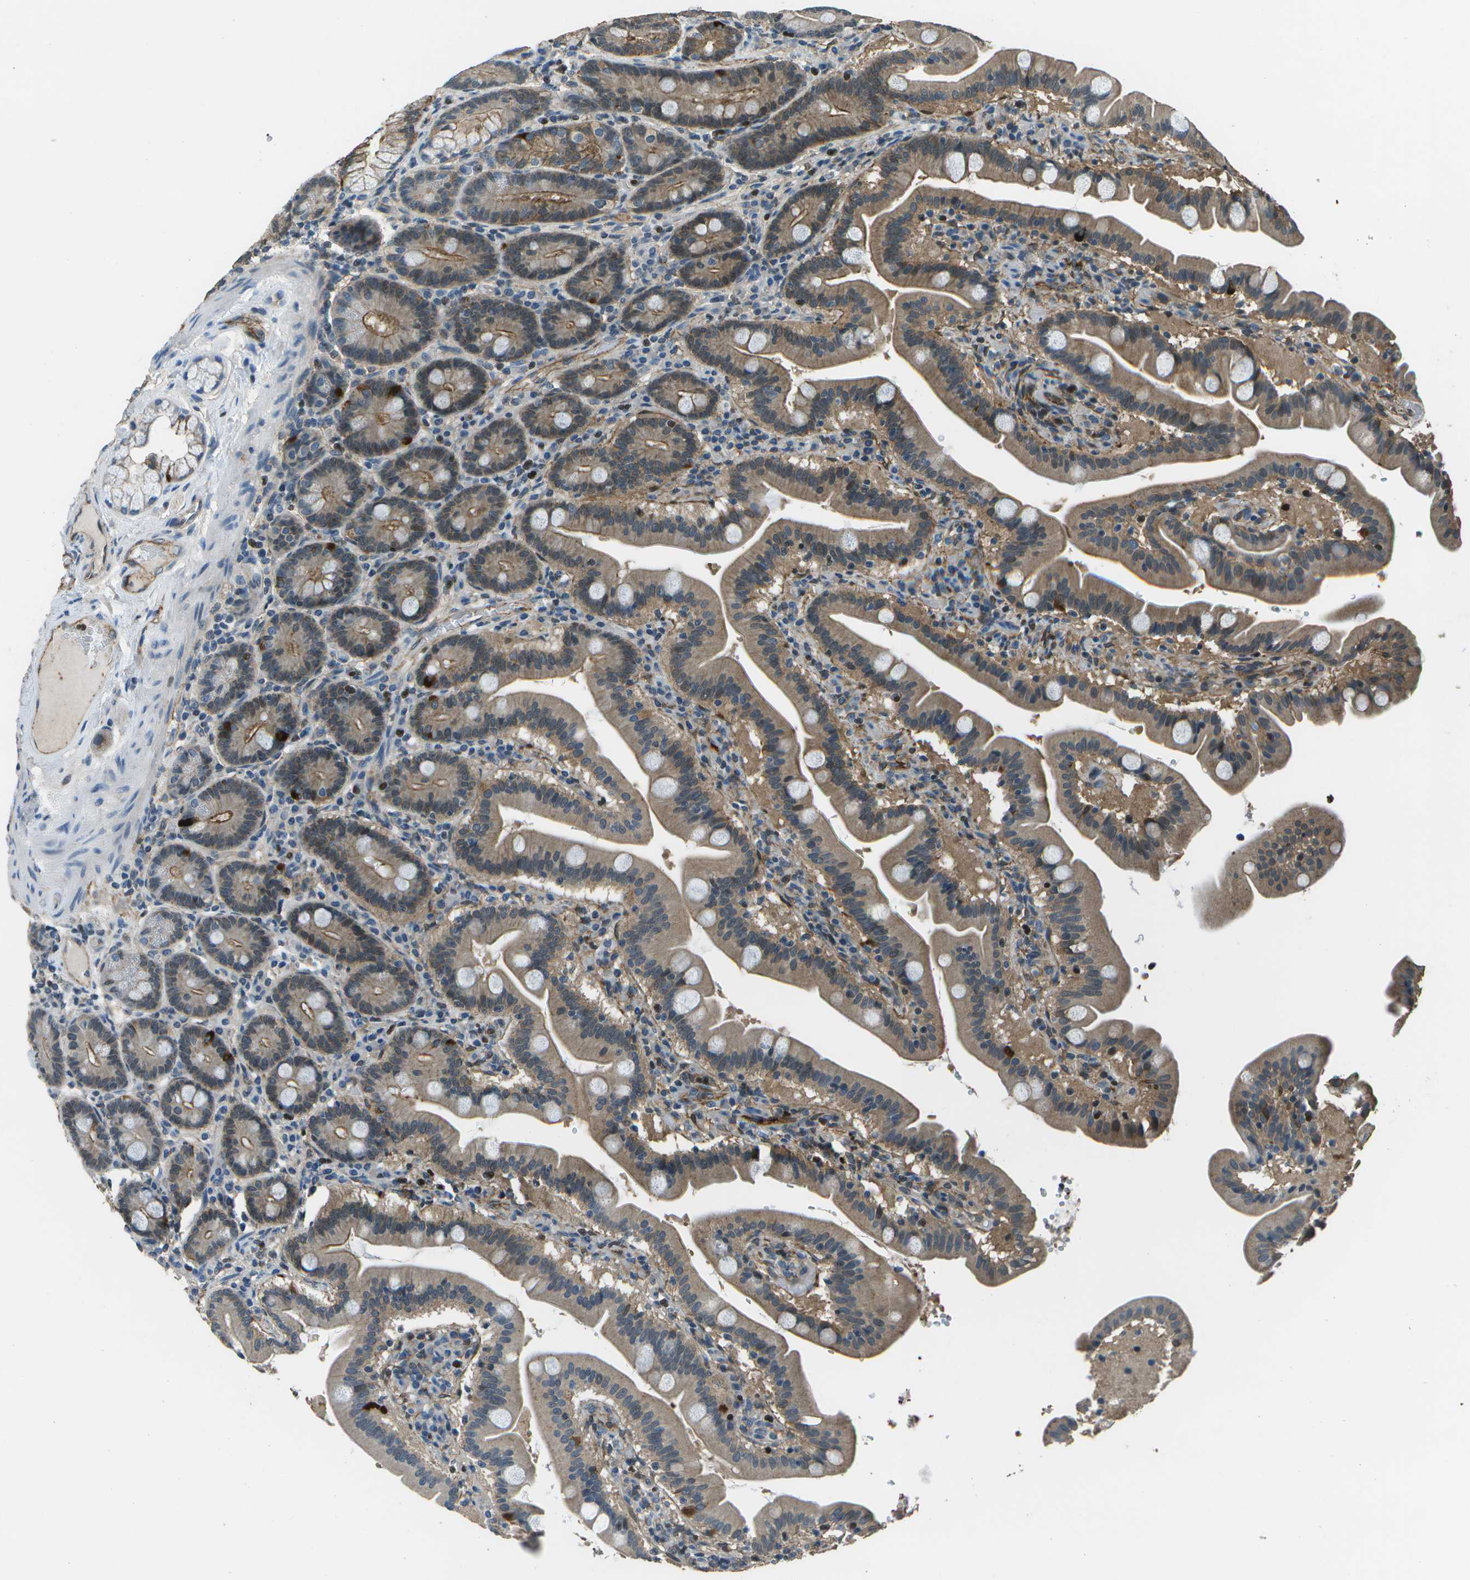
{"staining": {"intensity": "moderate", "quantity": ">75%", "location": "cytoplasmic/membranous"}, "tissue": "duodenum", "cell_type": "Glandular cells", "image_type": "normal", "snomed": [{"axis": "morphology", "description": "Normal tissue, NOS"}, {"axis": "topography", "description": "Duodenum"}], "caption": "Duodenum was stained to show a protein in brown. There is medium levels of moderate cytoplasmic/membranous positivity in approximately >75% of glandular cells. Immunohistochemistry (ihc) stains the protein of interest in brown and the nuclei are stained blue.", "gene": "PDLIM1", "patient": {"sex": "male", "age": 54}}